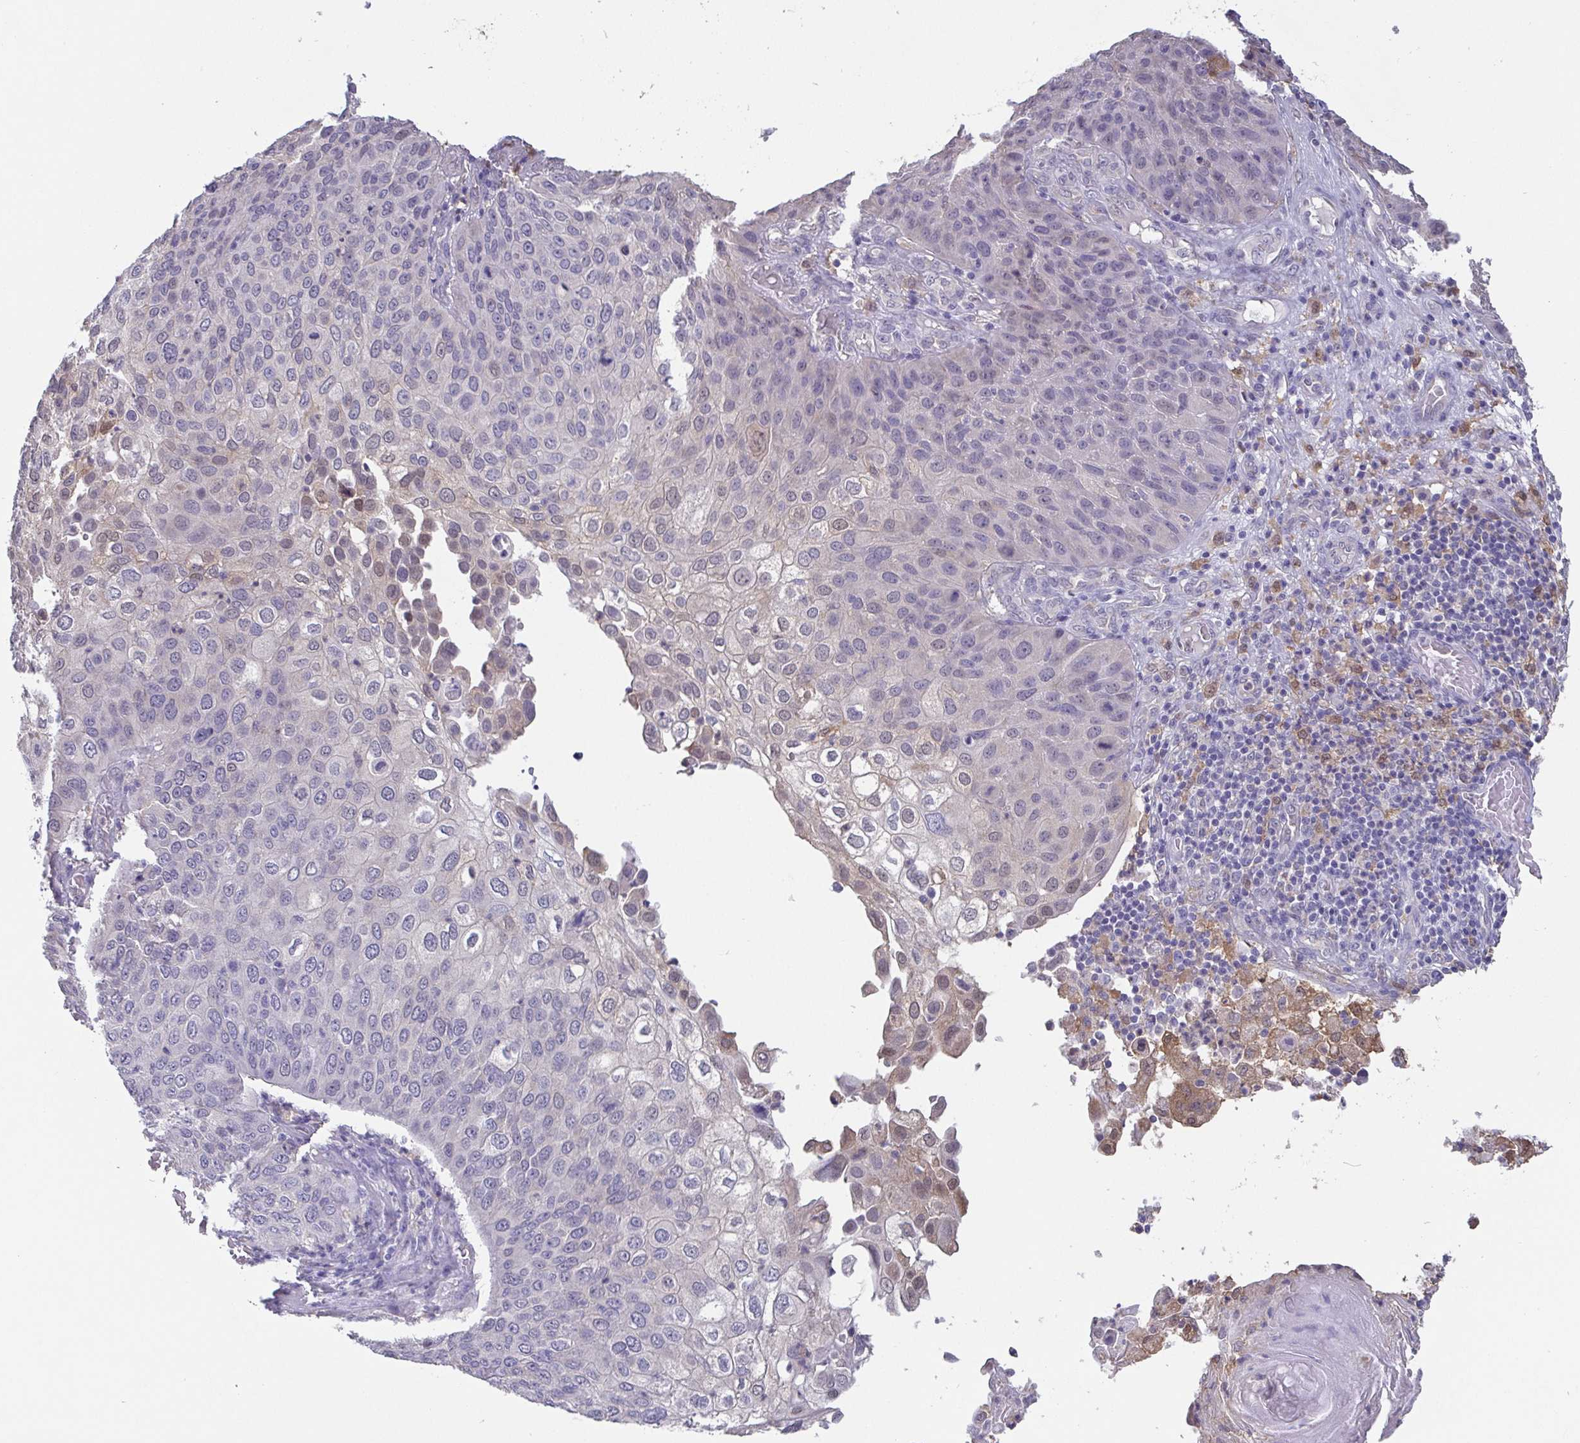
{"staining": {"intensity": "weak", "quantity": "<25%", "location": "cytoplasmic/membranous"}, "tissue": "skin cancer", "cell_type": "Tumor cells", "image_type": "cancer", "snomed": [{"axis": "morphology", "description": "Squamous cell carcinoma, NOS"}, {"axis": "topography", "description": "Skin"}], "caption": "Histopathology image shows no significant protein staining in tumor cells of squamous cell carcinoma (skin). (Immunohistochemistry, brightfield microscopy, high magnification).", "gene": "IDH1", "patient": {"sex": "male", "age": 87}}